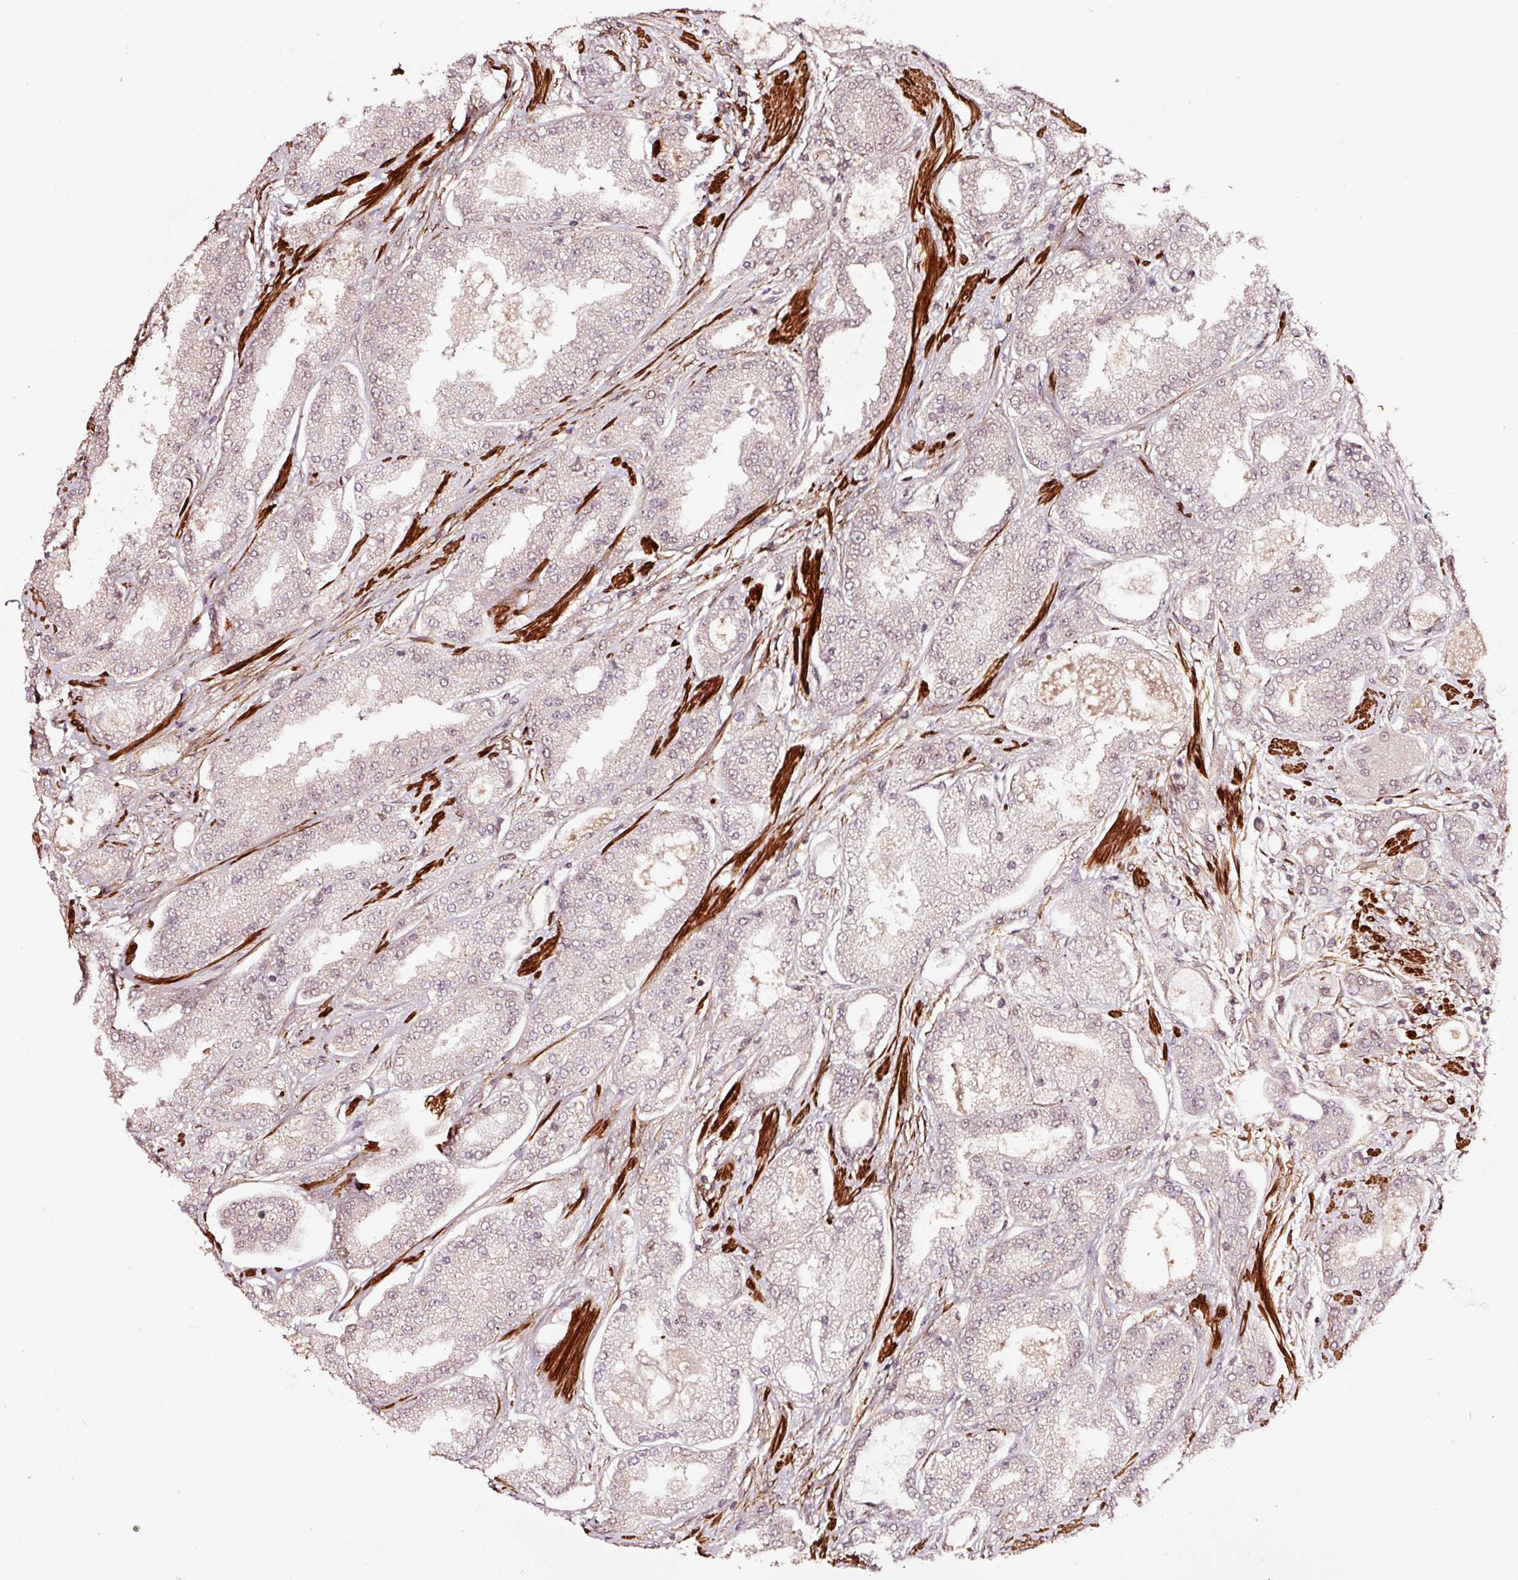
{"staining": {"intensity": "negative", "quantity": "none", "location": "none"}, "tissue": "prostate cancer", "cell_type": "Tumor cells", "image_type": "cancer", "snomed": [{"axis": "morphology", "description": "Adenocarcinoma, High grade"}, {"axis": "topography", "description": "Prostate"}], "caption": "Protein analysis of prostate adenocarcinoma (high-grade) reveals no significant expression in tumor cells. (Brightfield microscopy of DAB (3,3'-diaminobenzidine) immunohistochemistry at high magnification).", "gene": "TPM1", "patient": {"sex": "male", "age": 69}}